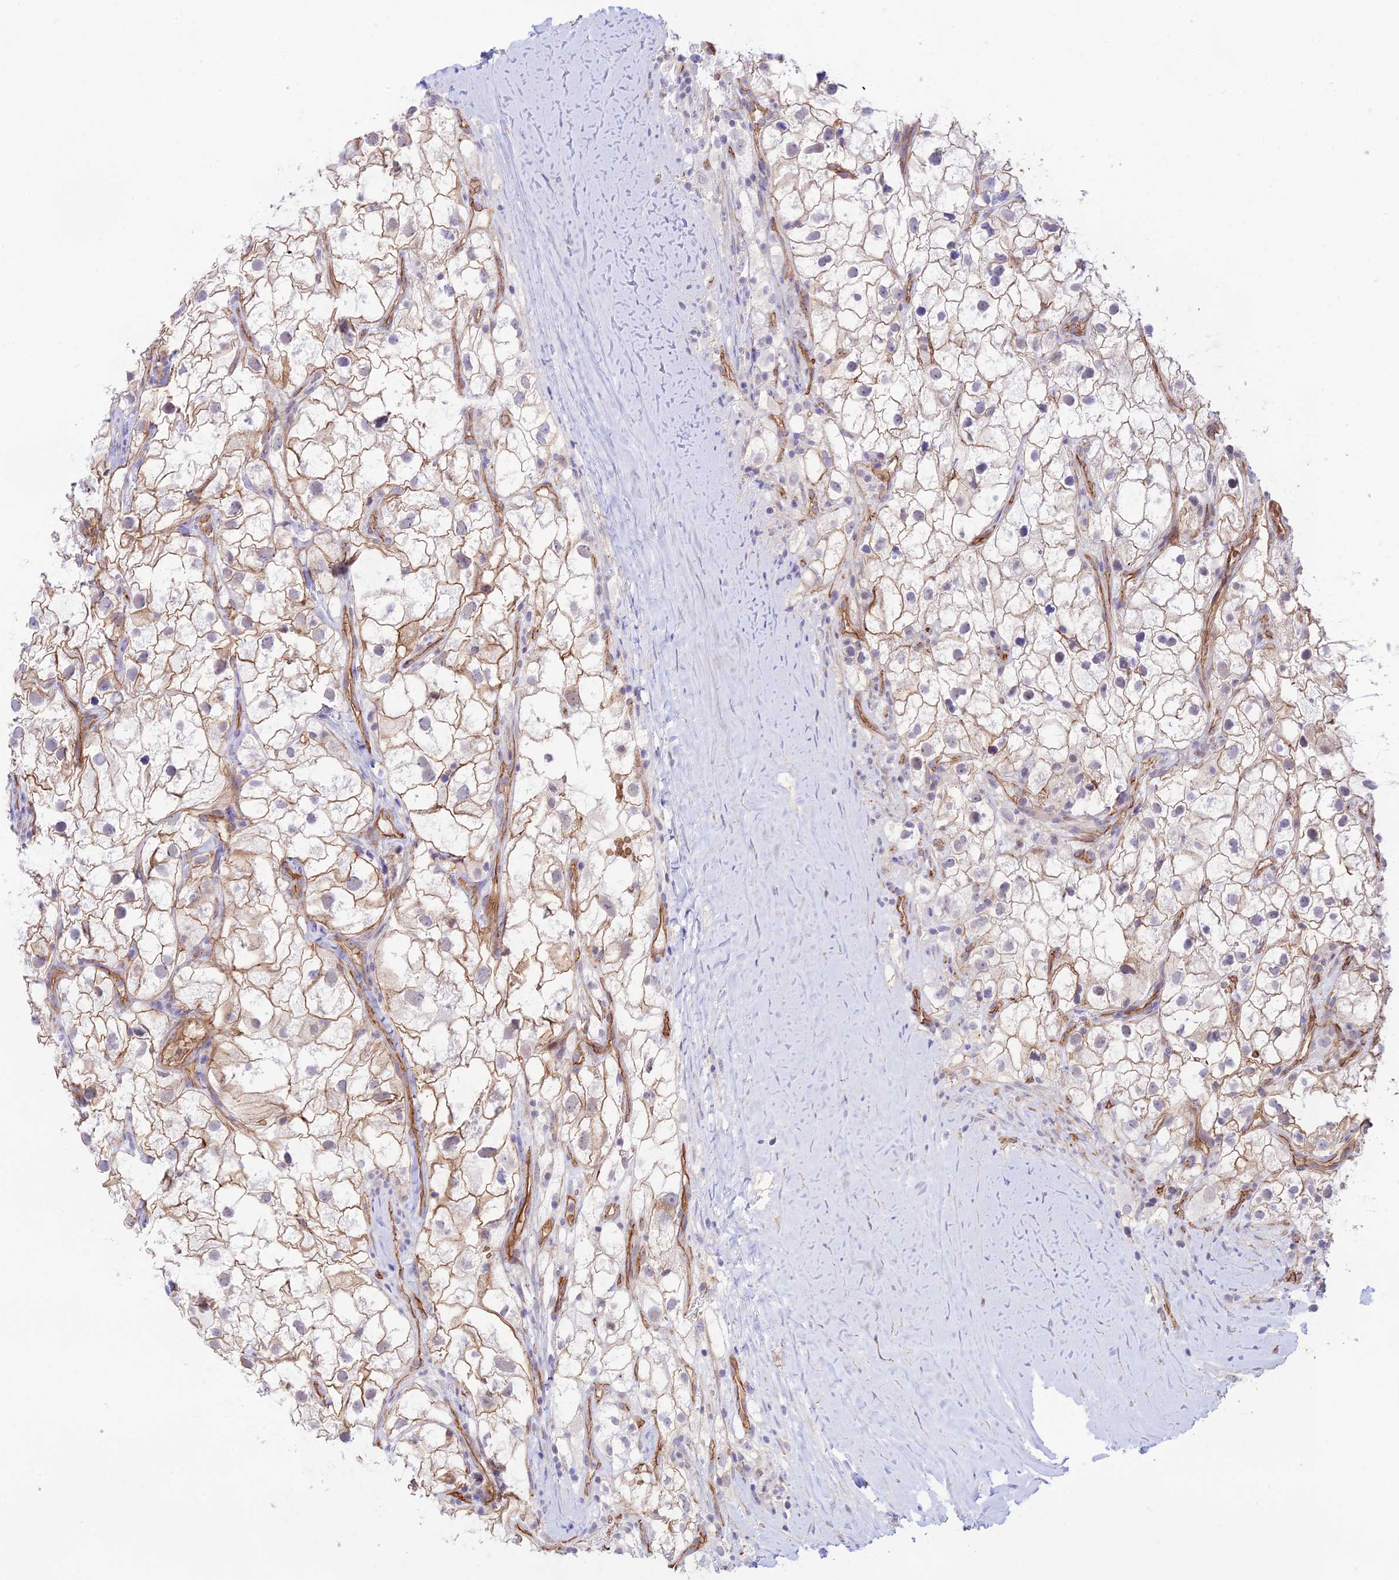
{"staining": {"intensity": "moderate", "quantity": "25%-75%", "location": "cytoplasmic/membranous"}, "tissue": "renal cancer", "cell_type": "Tumor cells", "image_type": "cancer", "snomed": [{"axis": "morphology", "description": "Adenocarcinoma, NOS"}, {"axis": "topography", "description": "Kidney"}], "caption": "Renal cancer (adenocarcinoma) stained for a protein exhibits moderate cytoplasmic/membranous positivity in tumor cells. (brown staining indicates protein expression, while blue staining denotes nuclei).", "gene": "YPEL5", "patient": {"sex": "male", "age": 59}}